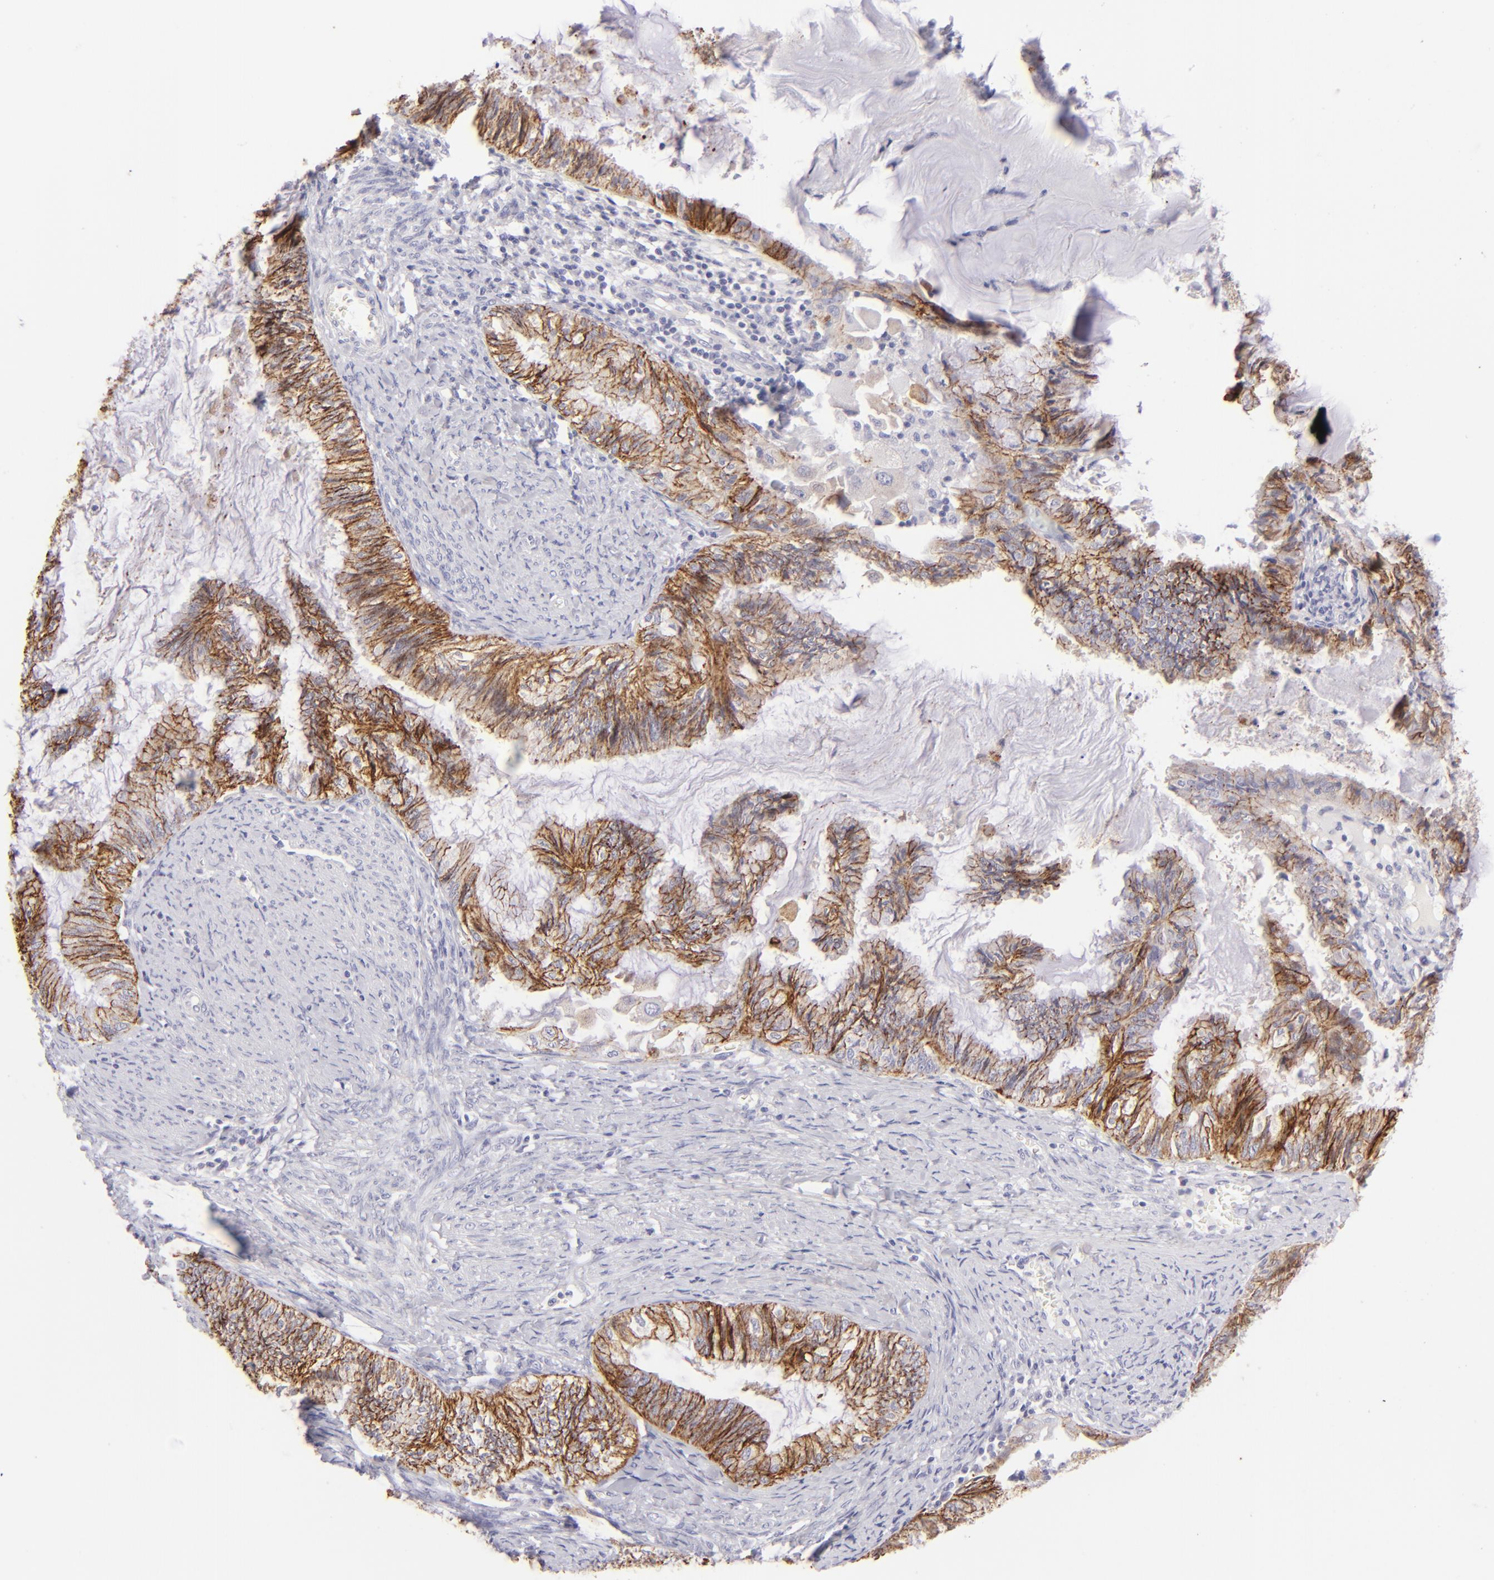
{"staining": {"intensity": "moderate", "quantity": ">75%", "location": "cytoplasmic/membranous"}, "tissue": "endometrial cancer", "cell_type": "Tumor cells", "image_type": "cancer", "snomed": [{"axis": "morphology", "description": "Adenocarcinoma, NOS"}, {"axis": "topography", "description": "Endometrium"}], "caption": "A brown stain shows moderate cytoplasmic/membranous positivity of a protein in human endometrial cancer (adenocarcinoma) tumor cells.", "gene": "CLDN4", "patient": {"sex": "female", "age": 86}}